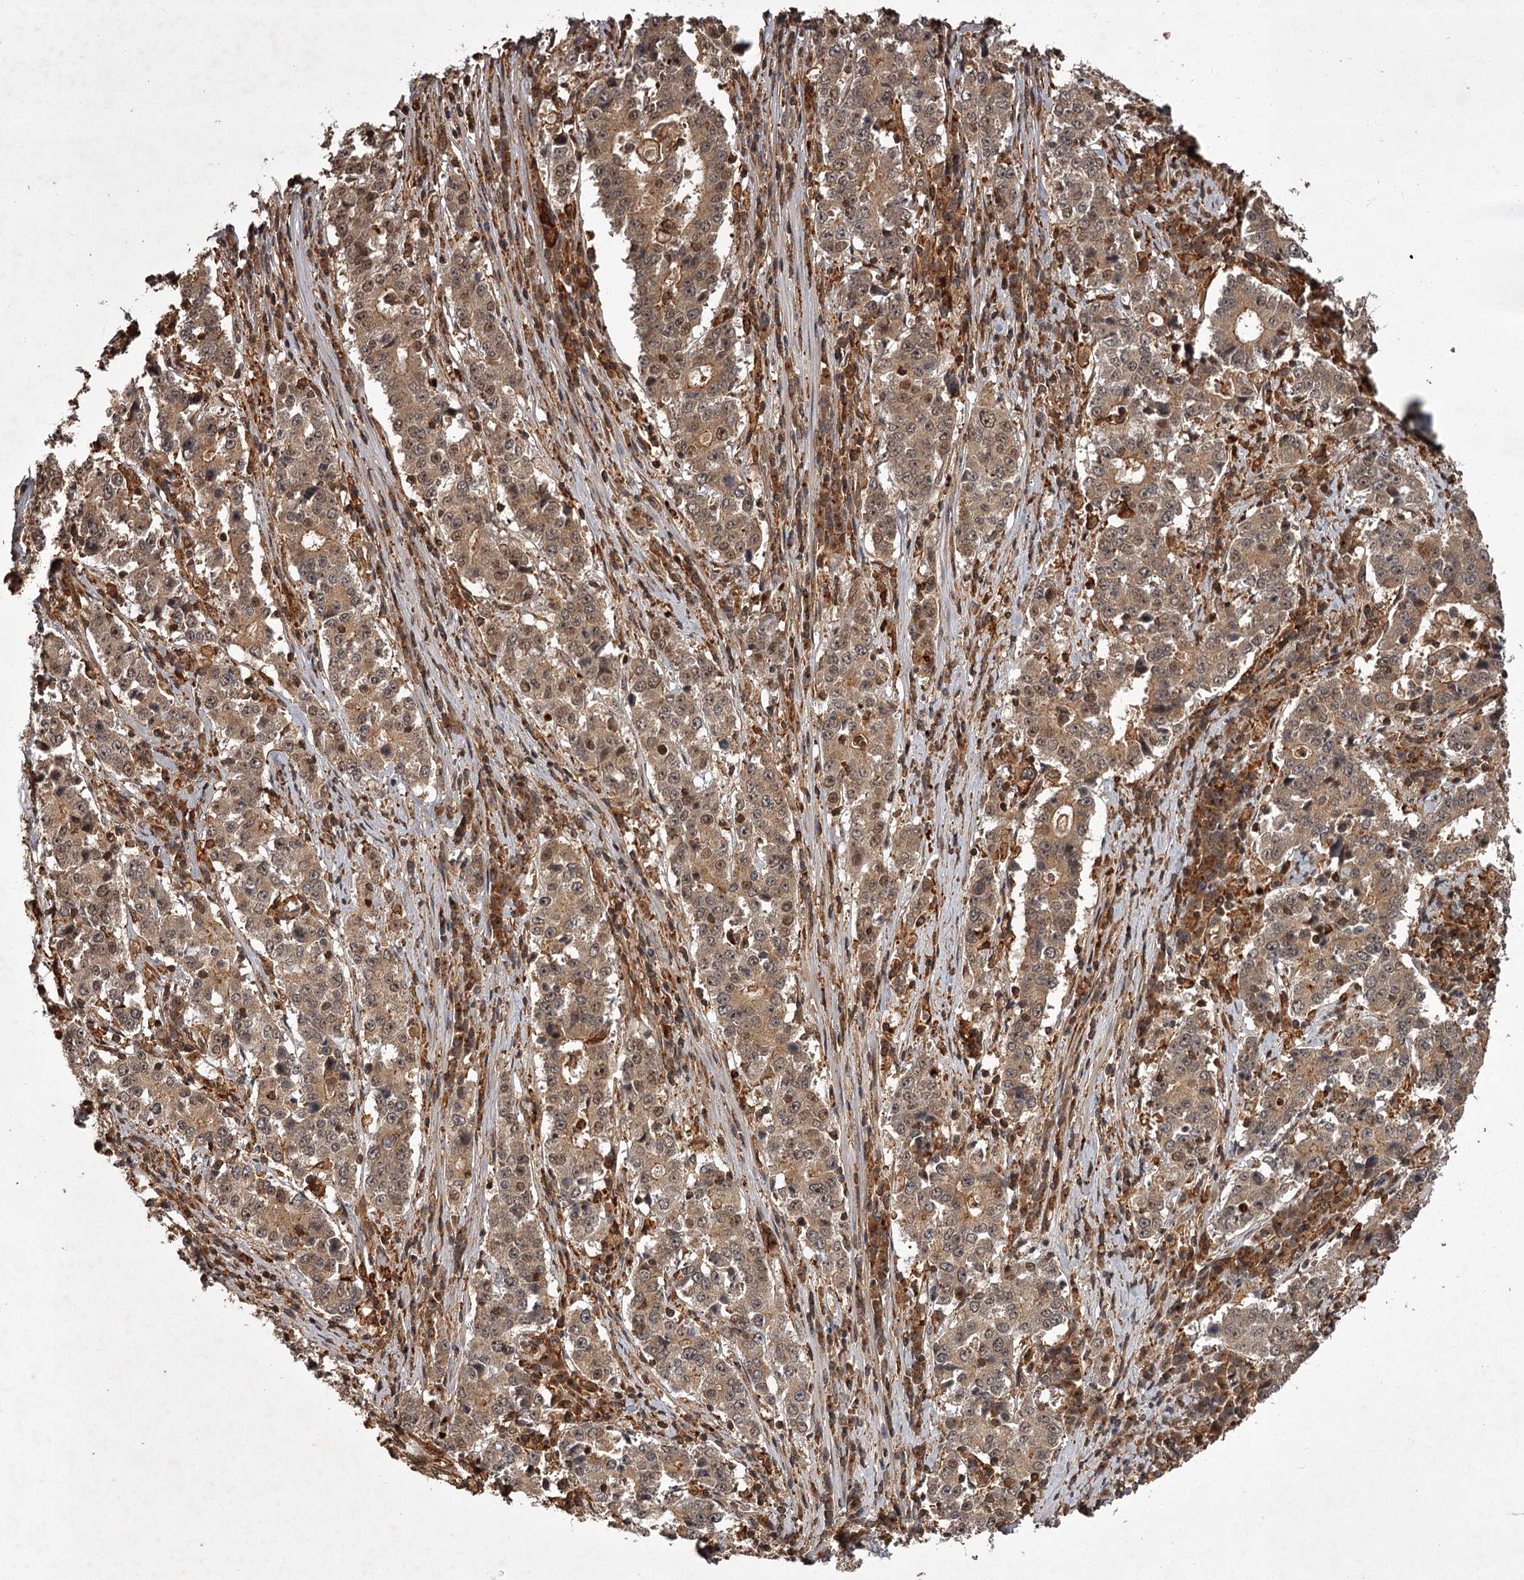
{"staining": {"intensity": "moderate", "quantity": ">75%", "location": "cytoplasmic/membranous,nuclear"}, "tissue": "stomach cancer", "cell_type": "Tumor cells", "image_type": "cancer", "snomed": [{"axis": "morphology", "description": "Adenocarcinoma, NOS"}, {"axis": "topography", "description": "Stomach"}], "caption": "Immunohistochemical staining of human stomach cancer reveals medium levels of moderate cytoplasmic/membranous and nuclear protein staining in about >75% of tumor cells.", "gene": "TBC1D23", "patient": {"sex": "male", "age": 59}}